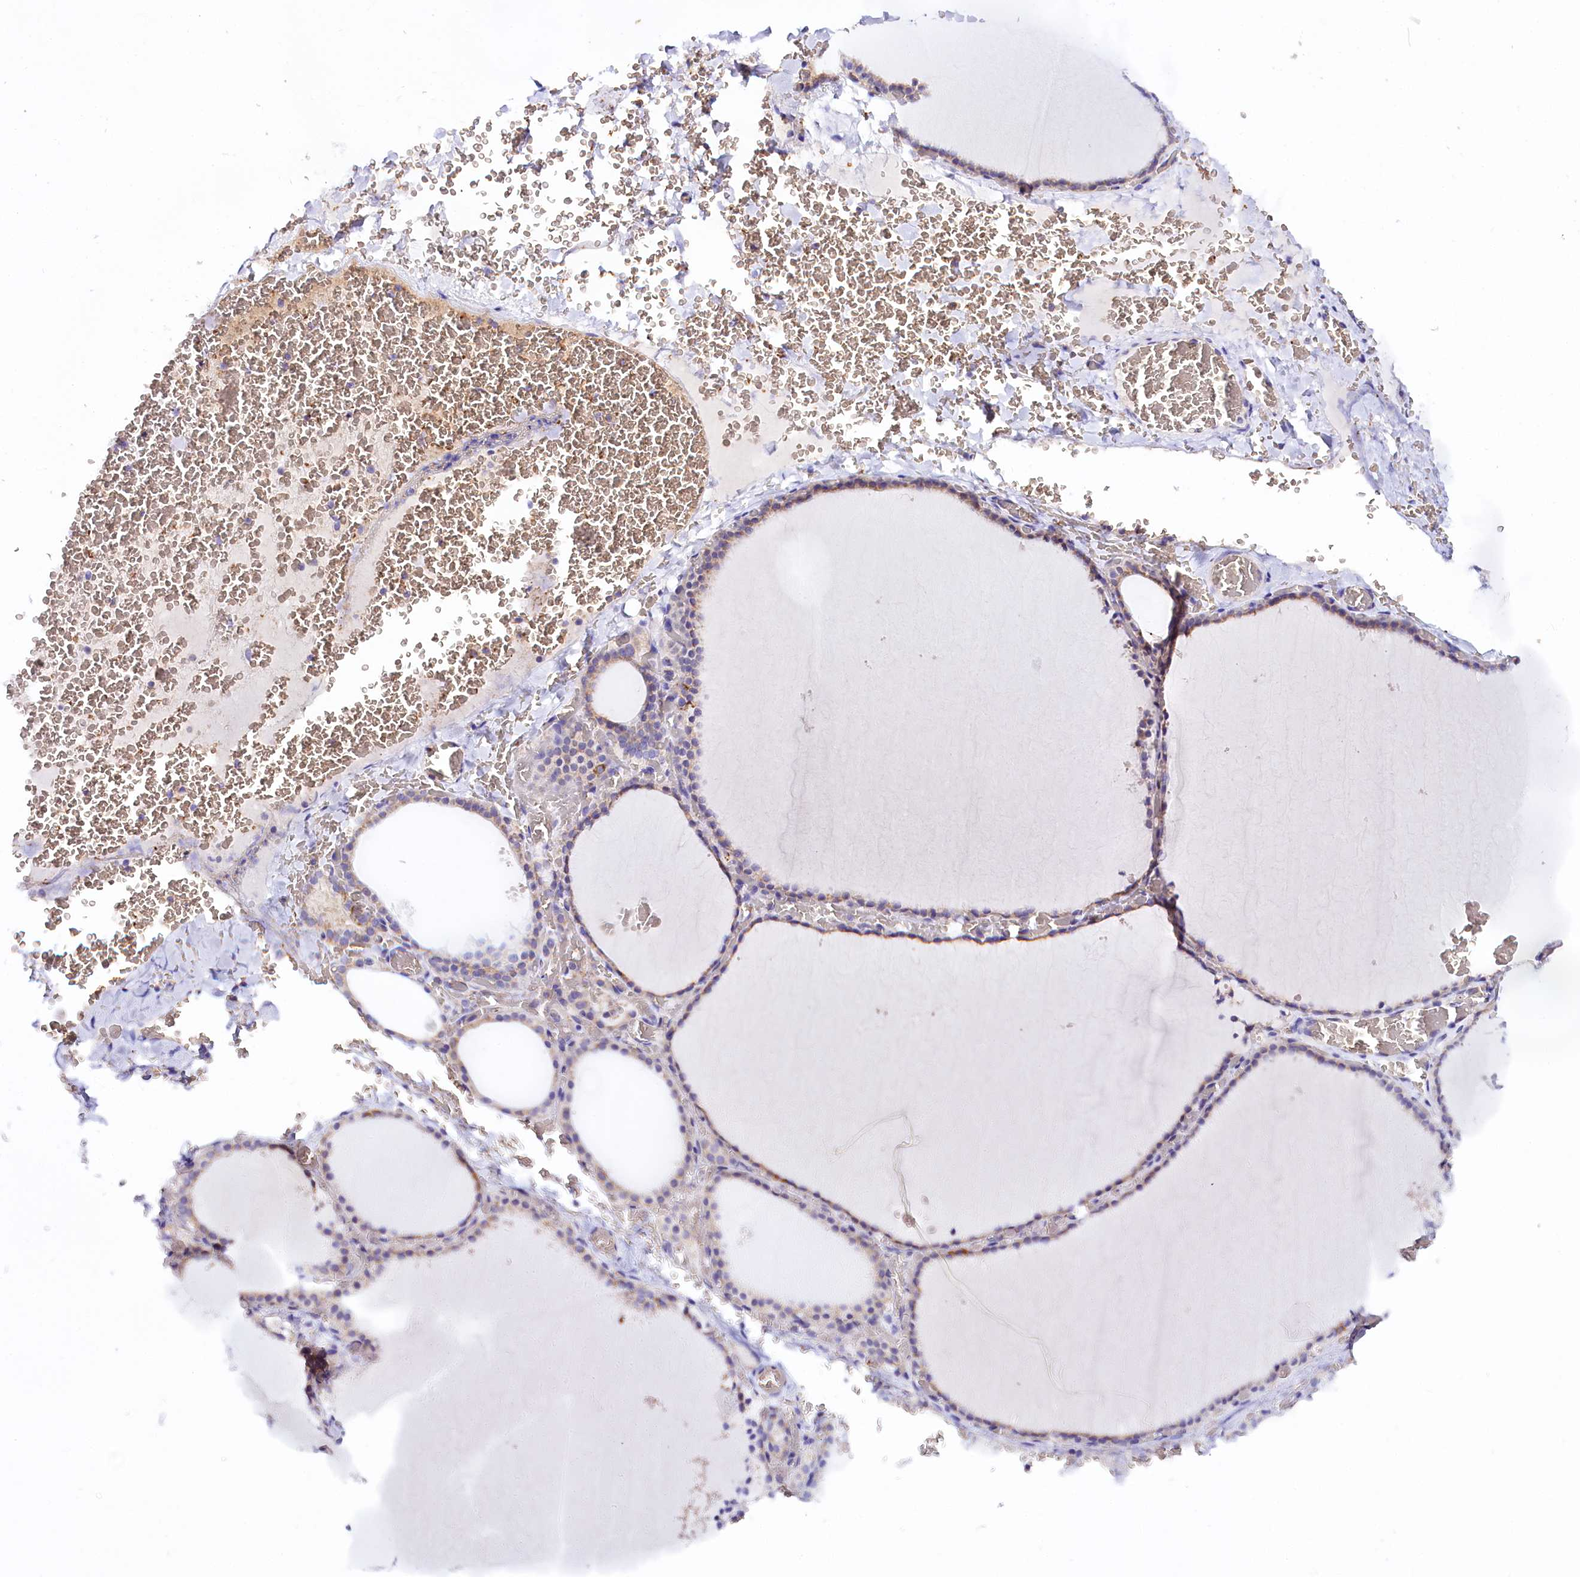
{"staining": {"intensity": "weak", "quantity": ">75%", "location": "cytoplasmic/membranous"}, "tissue": "thyroid gland", "cell_type": "Glandular cells", "image_type": "normal", "snomed": [{"axis": "morphology", "description": "Normal tissue, NOS"}, {"axis": "topography", "description": "Thyroid gland"}], "caption": "Approximately >75% of glandular cells in benign thyroid gland display weak cytoplasmic/membranous protein positivity as visualized by brown immunohistochemical staining.", "gene": "CEP295", "patient": {"sex": "female", "age": 39}}